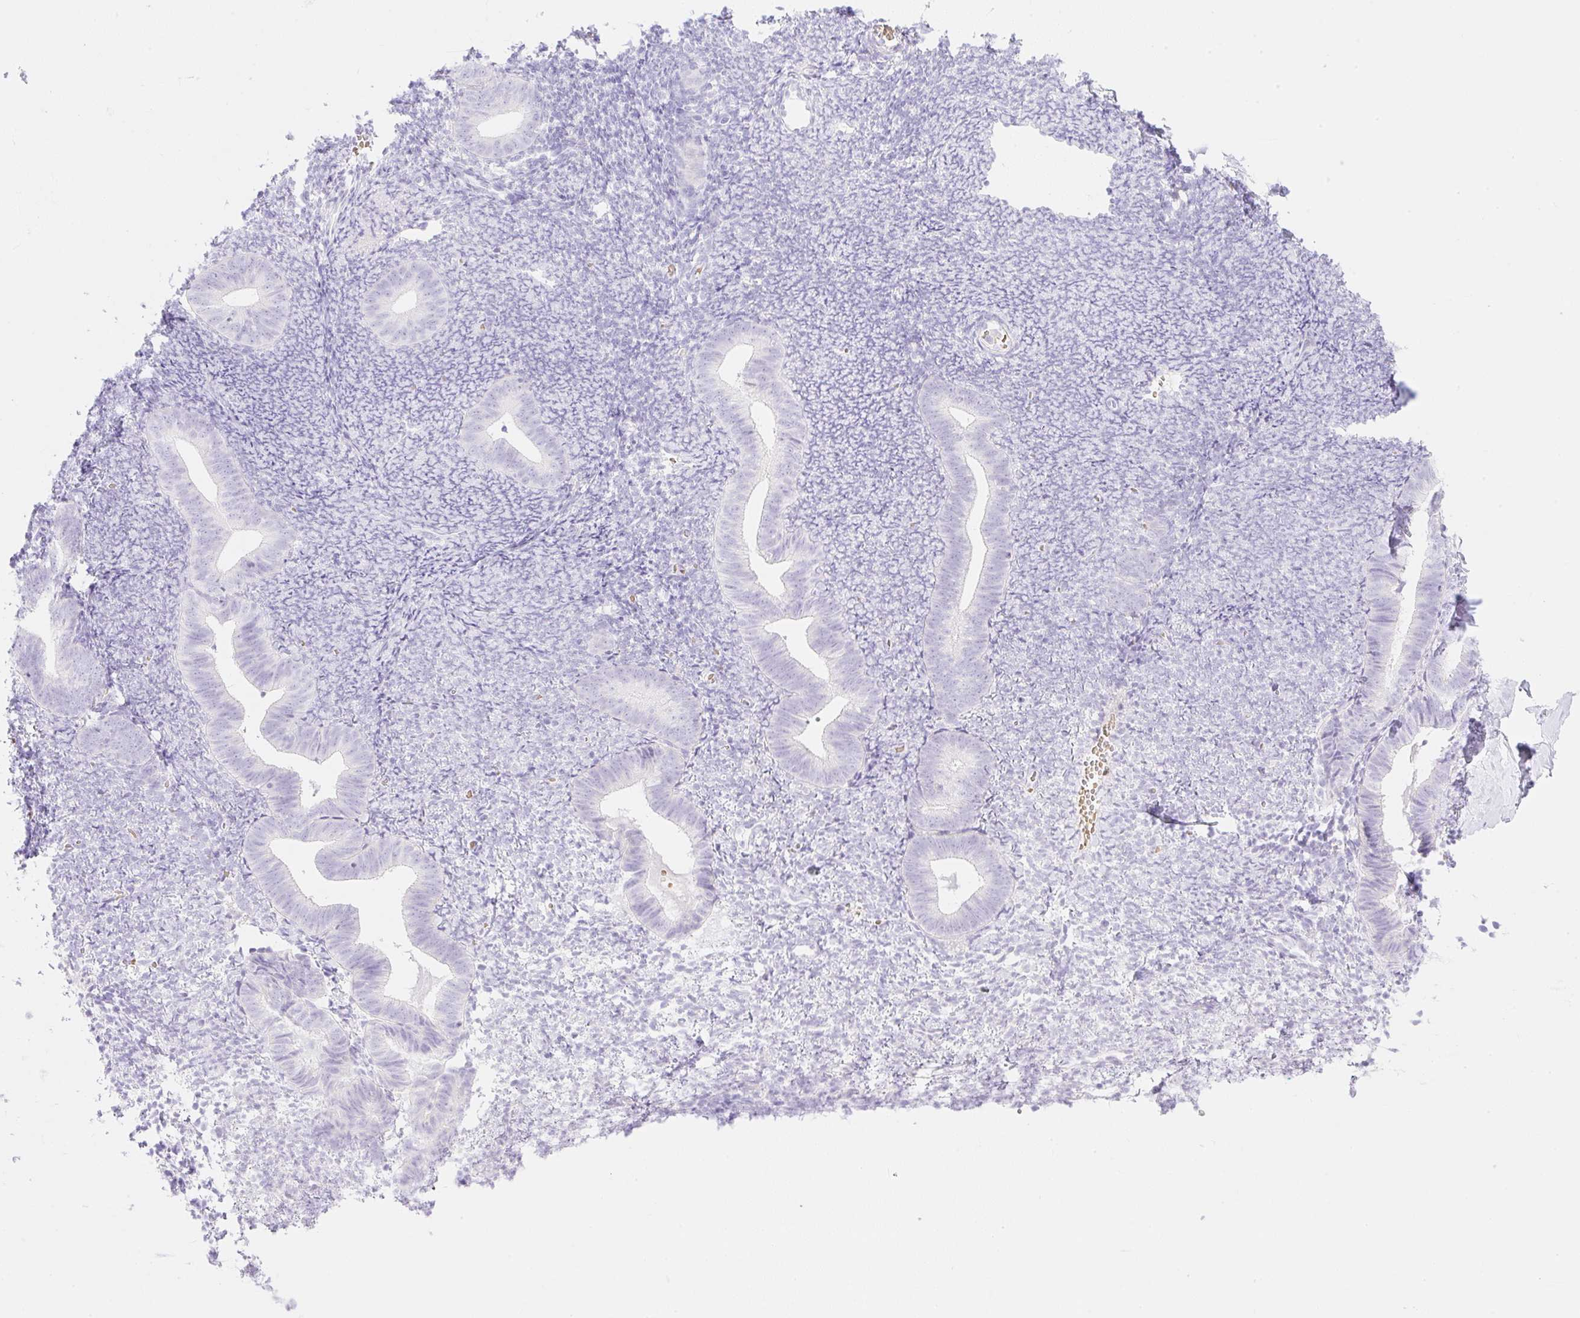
{"staining": {"intensity": "negative", "quantity": "none", "location": "none"}, "tissue": "endometrium", "cell_type": "Cells in endometrial stroma", "image_type": "normal", "snomed": [{"axis": "morphology", "description": "Normal tissue, NOS"}, {"axis": "topography", "description": "Endometrium"}], "caption": "Photomicrograph shows no significant protein staining in cells in endometrial stroma of normal endometrium.", "gene": "CDX1", "patient": {"sex": "female", "age": 39}}